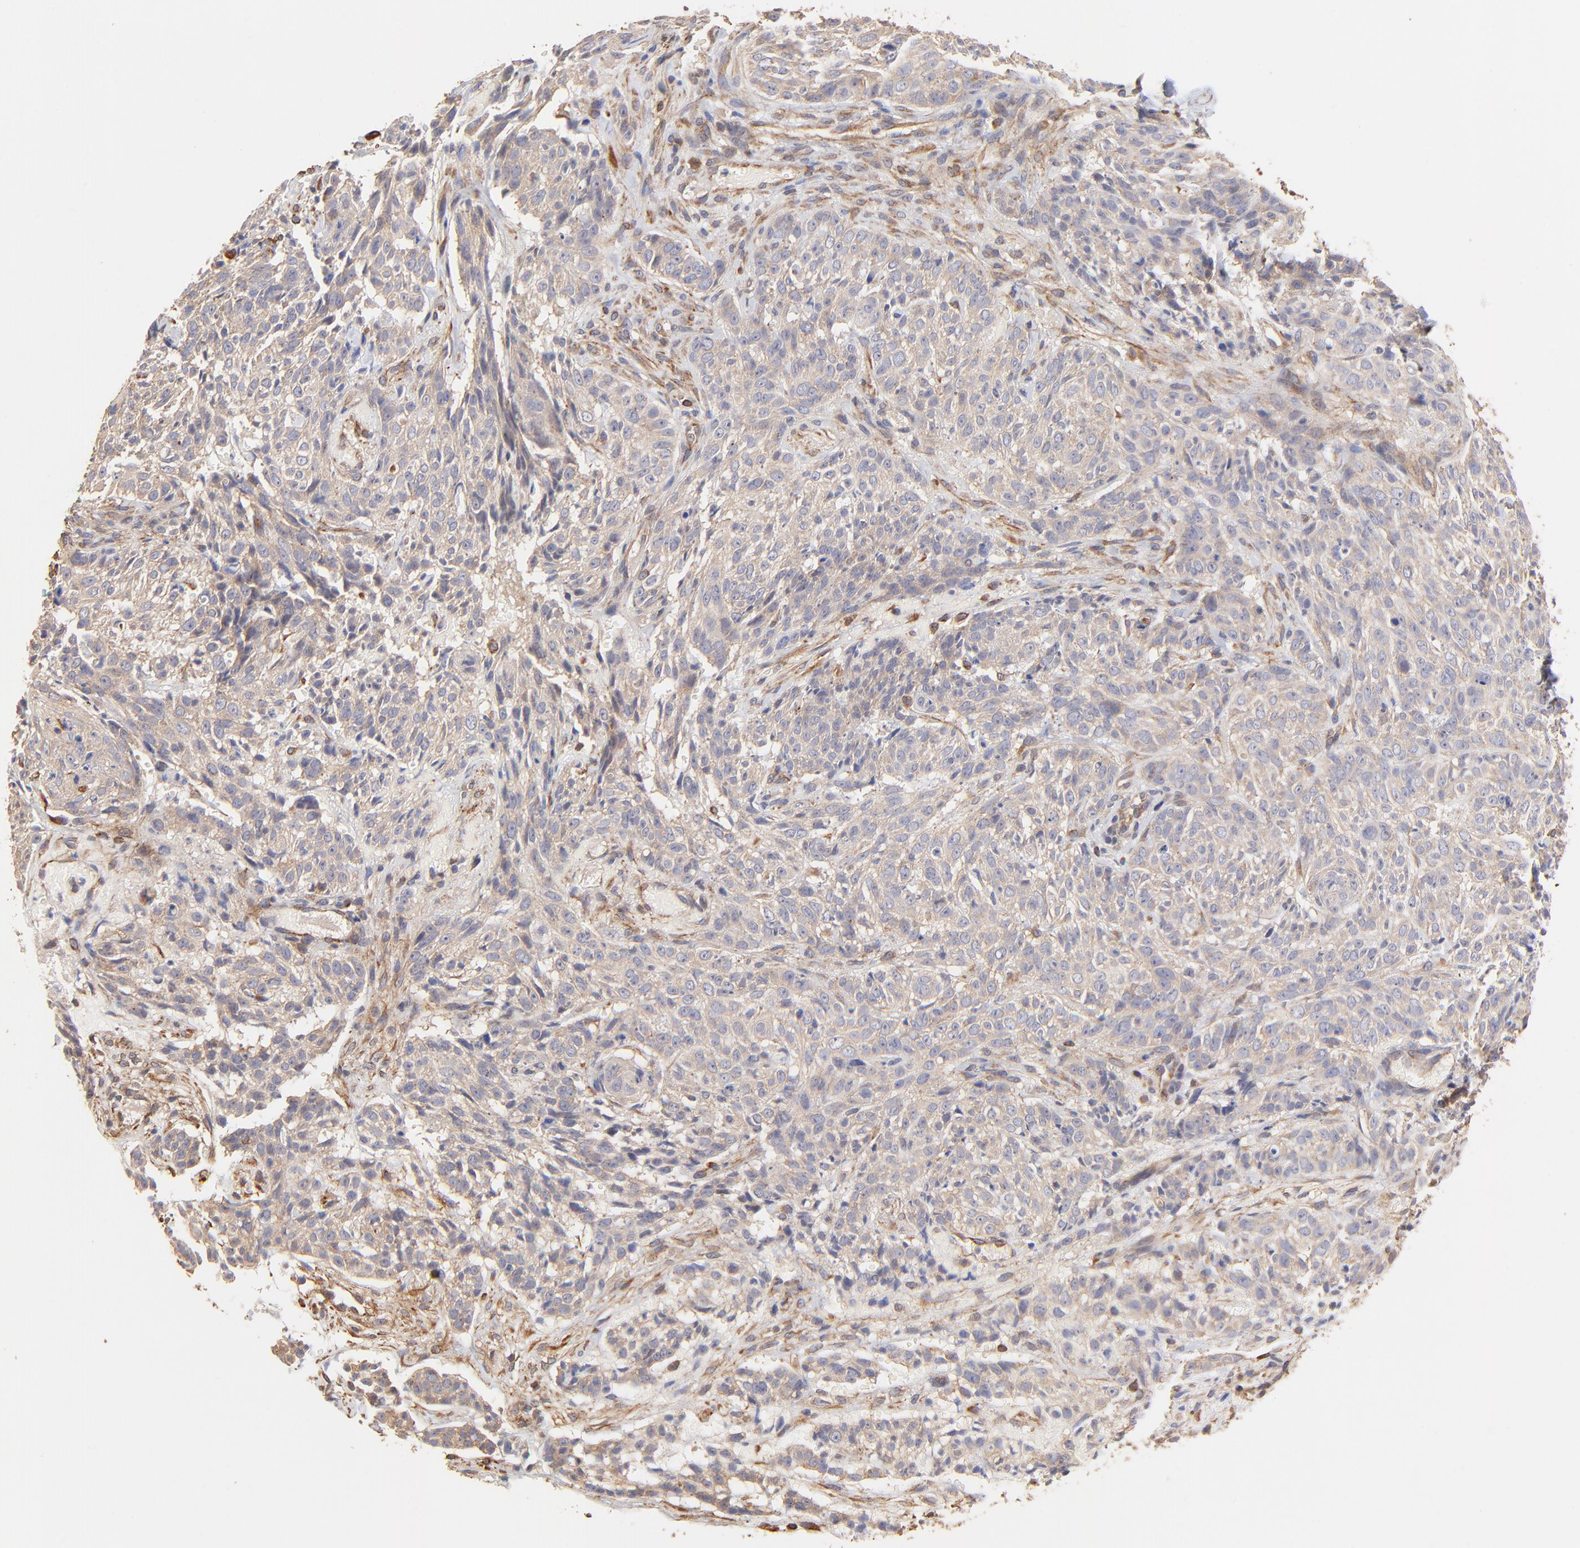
{"staining": {"intensity": "moderate", "quantity": ">75%", "location": "cytoplasmic/membranous"}, "tissue": "nasopharynx", "cell_type": "Respiratory epithelial cells", "image_type": "normal", "snomed": [{"axis": "morphology", "description": "Normal tissue, NOS"}, {"axis": "morphology", "description": "Basal cell carcinoma"}, {"axis": "topography", "description": "Cartilage tissue"}, {"axis": "topography", "description": "Nasopharynx"}, {"axis": "topography", "description": "Oral tissue"}], "caption": "Human nasopharynx stained for a protein (brown) exhibits moderate cytoplasmic/membranous positive staining in about >75% of respiratory epithelial cells.", "gene": "TNFAIP3", "patient": {"sex": "female", "age": 77}}